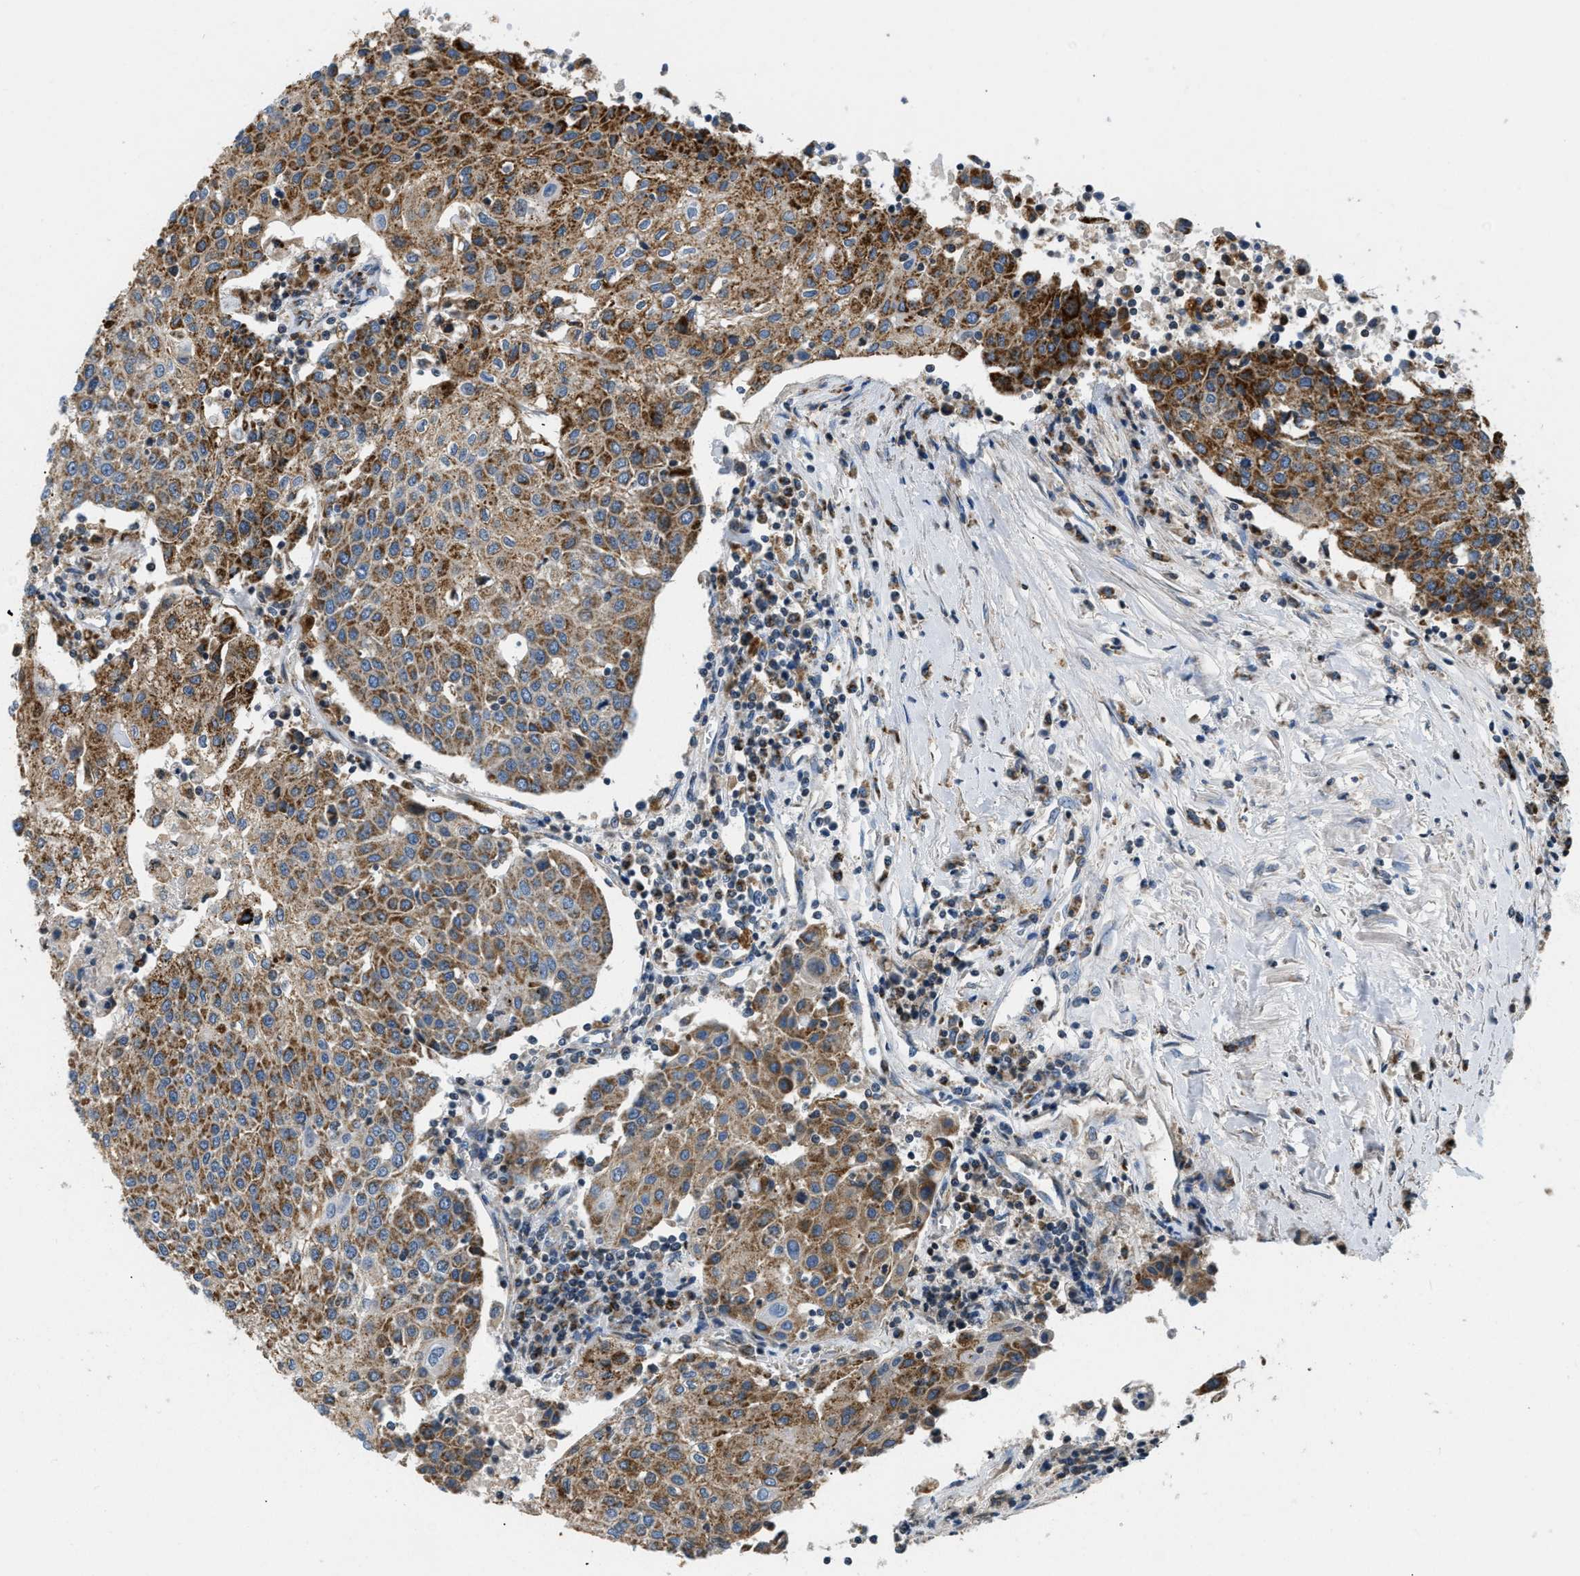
{"staining": {"intensity": "moderate", "quantity": ">75%", "location": "cytoplasmic/membranous"}, "tissue": "urothelial cancer", "cell_type": "Tumor cells", "image_type": "cancer", "snomed": [{"axis": "morphology", "description": "Urothelial carcinoma, High grade"}, {"axis": "topography", "description": "Urinary bladder"}], "caption": "IHC of human urothelial cancer shows medium levels of moderate cytoplasmic/membranous expression in about >75% of tumor cells.", "gene": "ACADVL", "patient": {"sex": "female", "age": 85}}